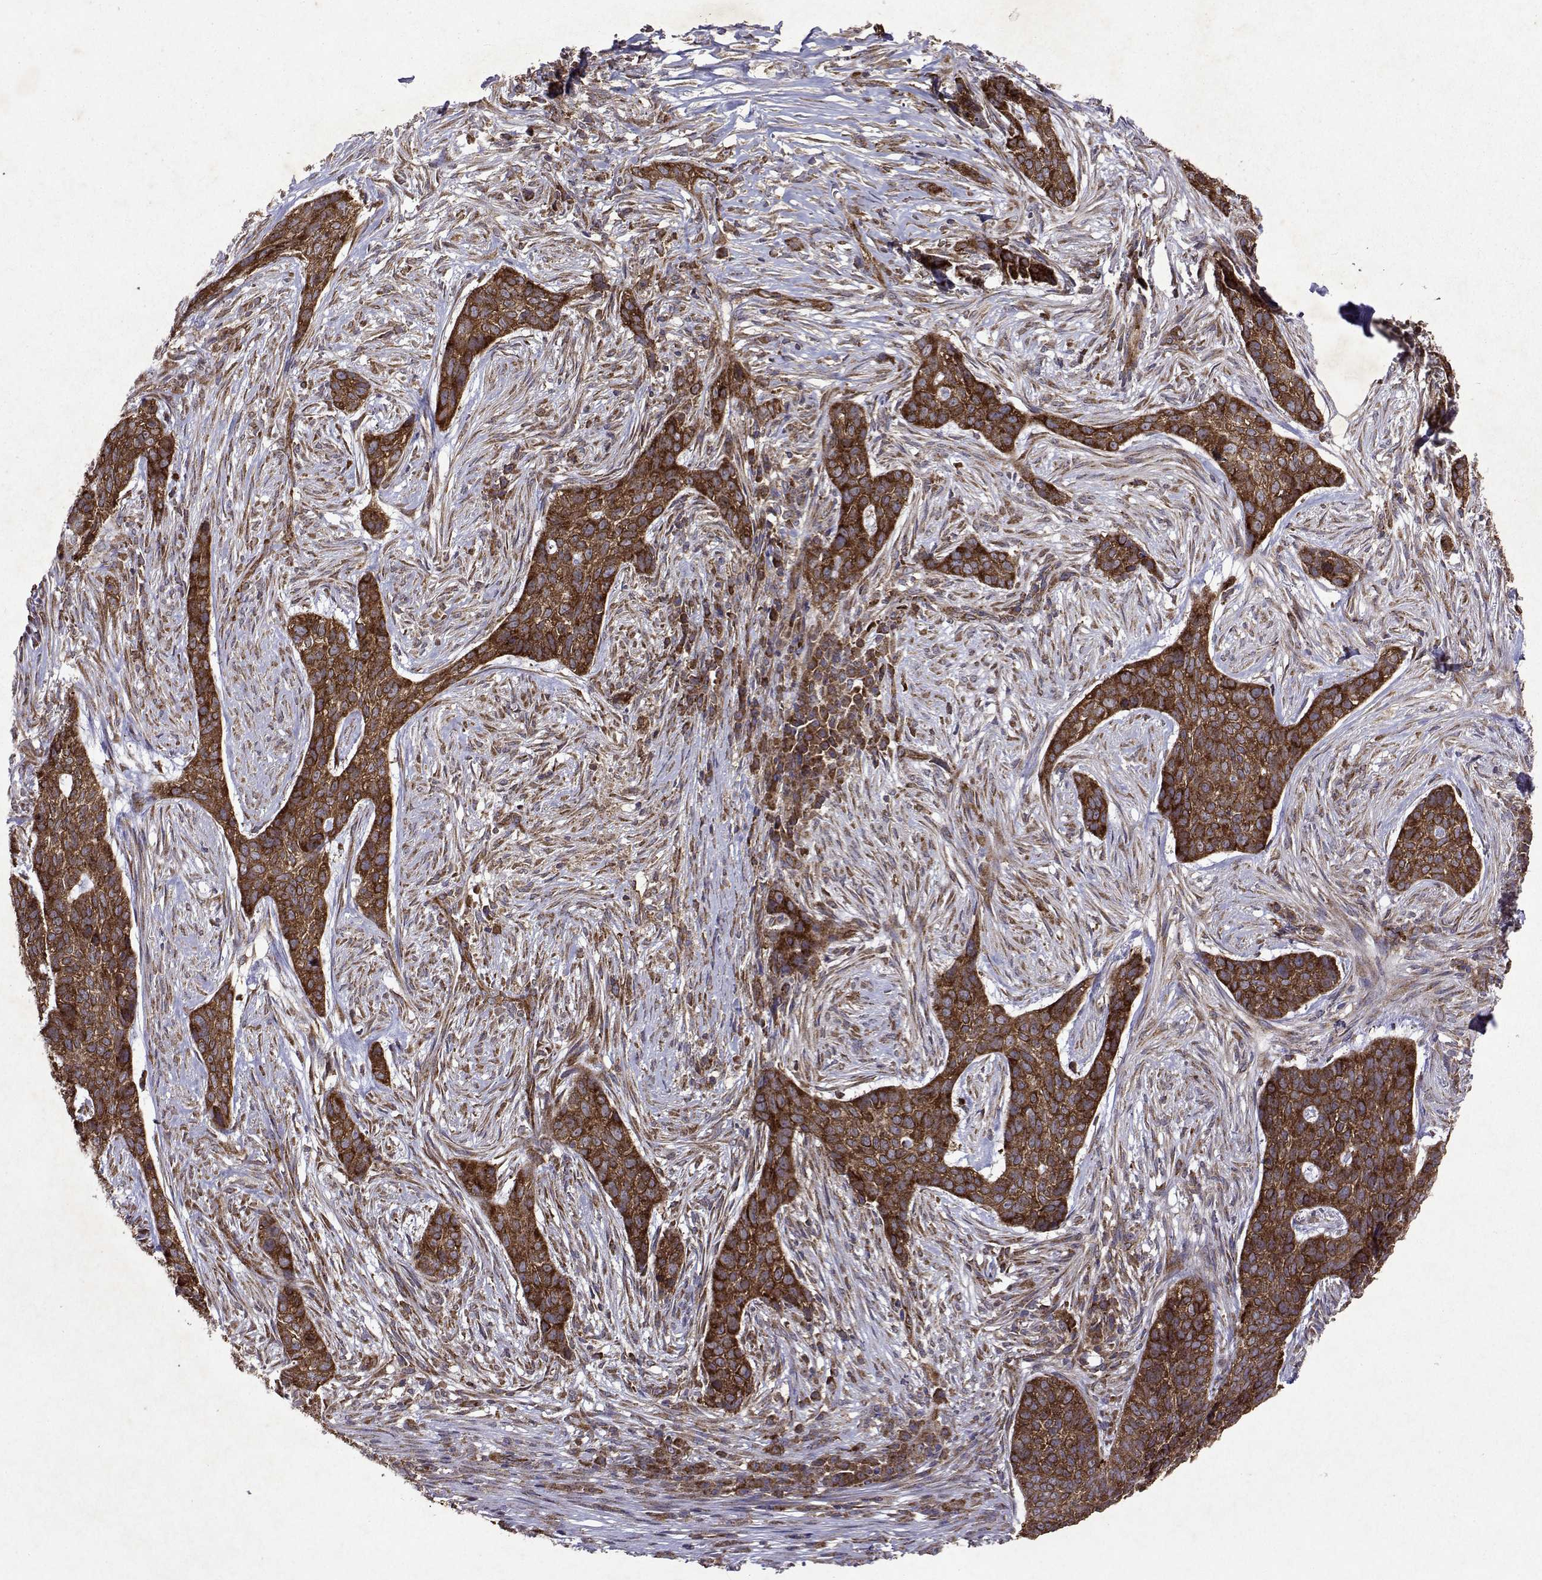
{"staining": {"intensity": "strong", "quantity": ">75%", "location": "cytoplasmic/membranous"}, "tissue": "skin cancer", "cell_type": "Tumor cells", "image_type": "cancer", "snomed": [{"axis": "morphology", "description": "Basal cell carcinoma"}, {"axis": "topography", "description": "Skin"}], "caption": "Basal cell carcinoma (skin) stained with a brown dye shows strong cytoplasmic/membranous positive positivity in about >75% of tumor cells.", "gene": "TARBP2", "patient": {"sex": "female", "age": 69}}